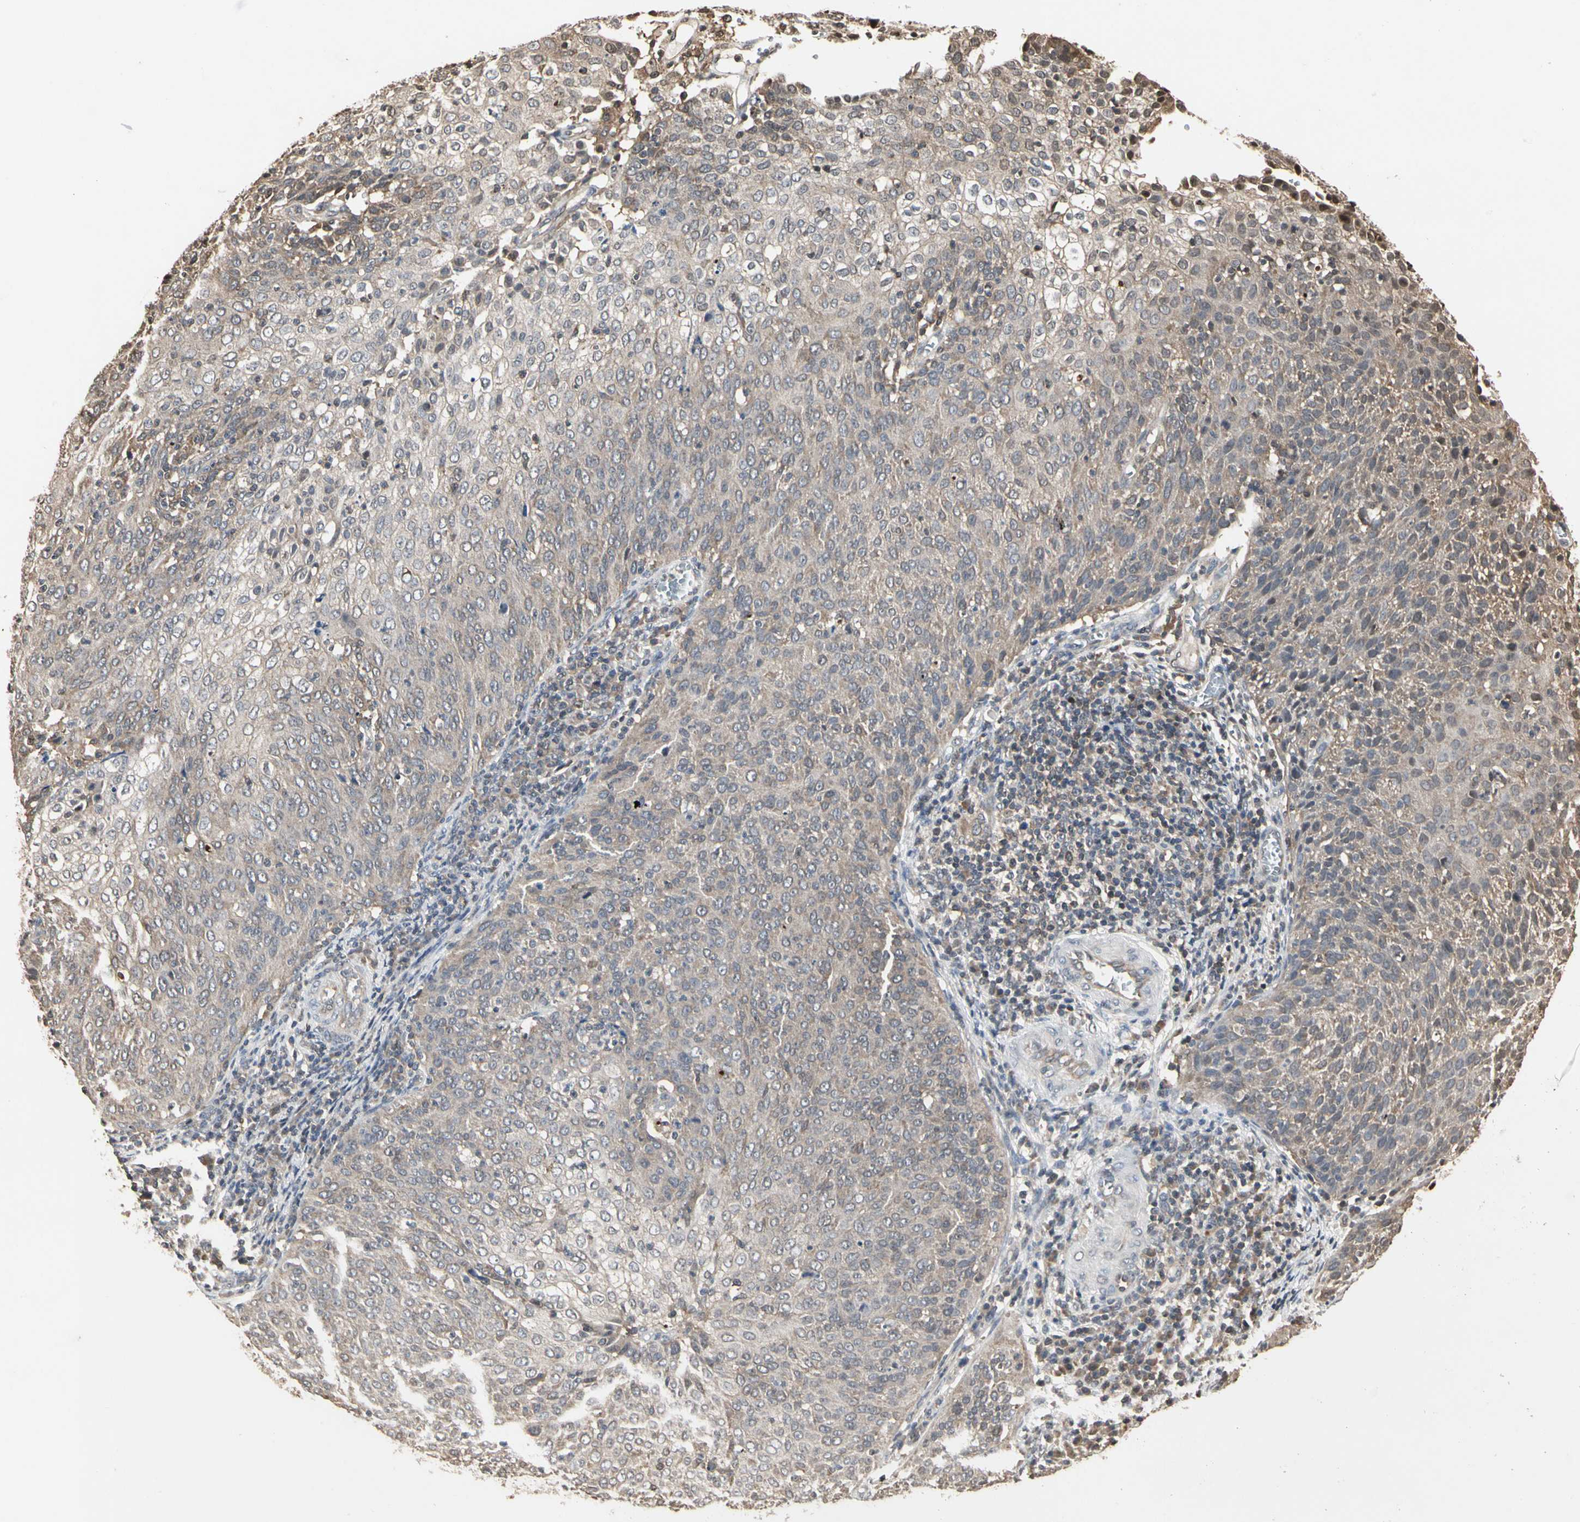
{"staining": {"intensity": "weak", "quantity": ">75%", "location": "cytoplasmic/membranous"}, "tissue": "cervical cancer", "cell_type": "Tumor cells", "image_type": "cancer", "snomed": [{"axis": "morphology", "description": "Squamous cell carcinoma, NOS"}, {"axis": "topography", "description": "Cervix"}], "caption": "Protein expression analysis of cervical cancer shows weak cytoplasmic/membranous staining in approximately >75% of tumor cells. (DAB IHC with brightfield microscopy, high magnification).", "gene": "DRG2", "patient": {"sex": "female", "age": 38}}